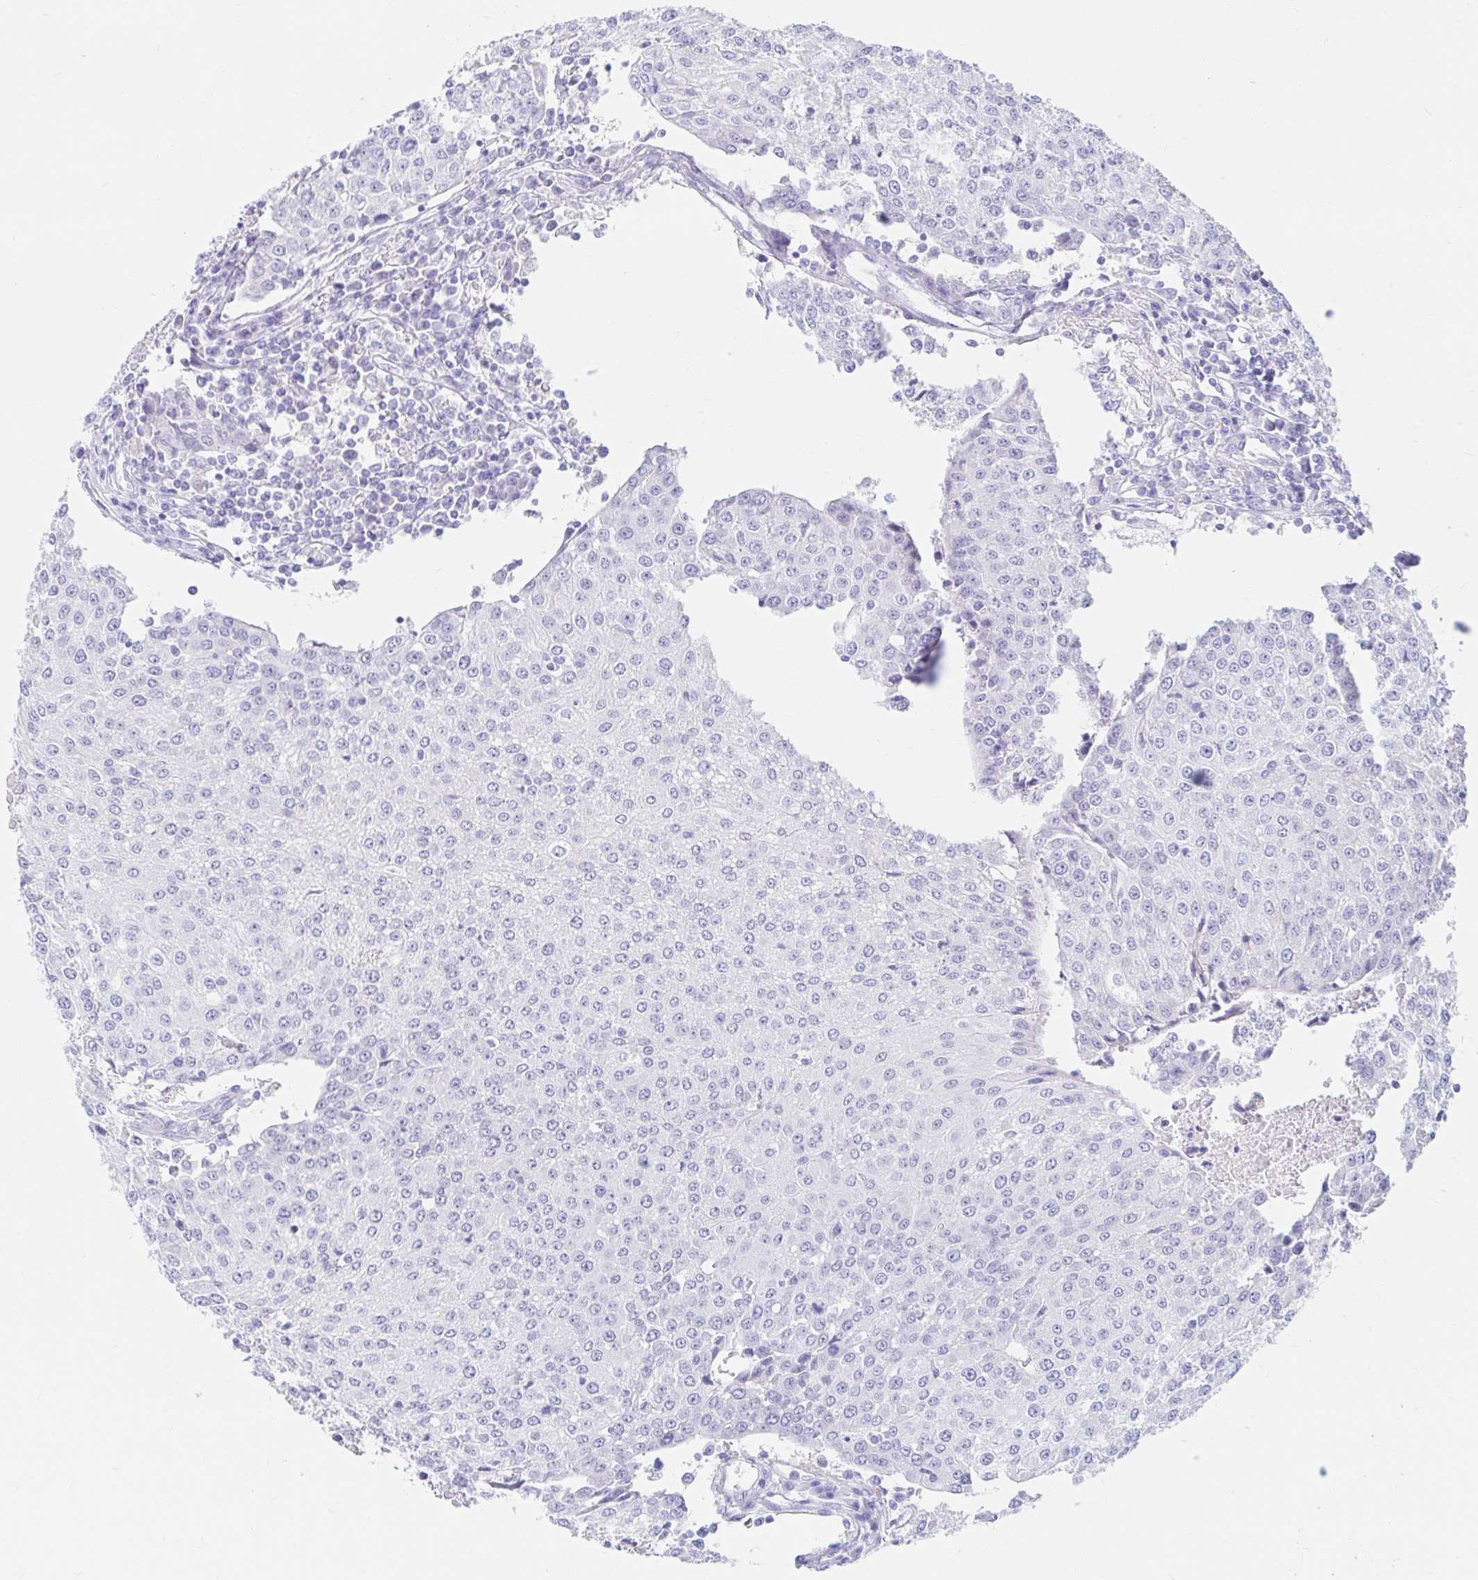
{"staining": {"intensity": "negative", "quantity": "none", "location": "none"}, "tissue": "urothelial cancer", "cell_type": "Tumor cells", "image_type": "cancer", "snomed": [{"axis": "morphology", "description": "Urothelial carcinoma, High grade"}, {"axis": "topography", "description": "Urinary bladder"}], "caption": "Histopathology image shows no significant protein staining in tumor cells of urothelial cancer.", "gene": "OR6T1", "patient": {"sex": "female", "age": 85}}